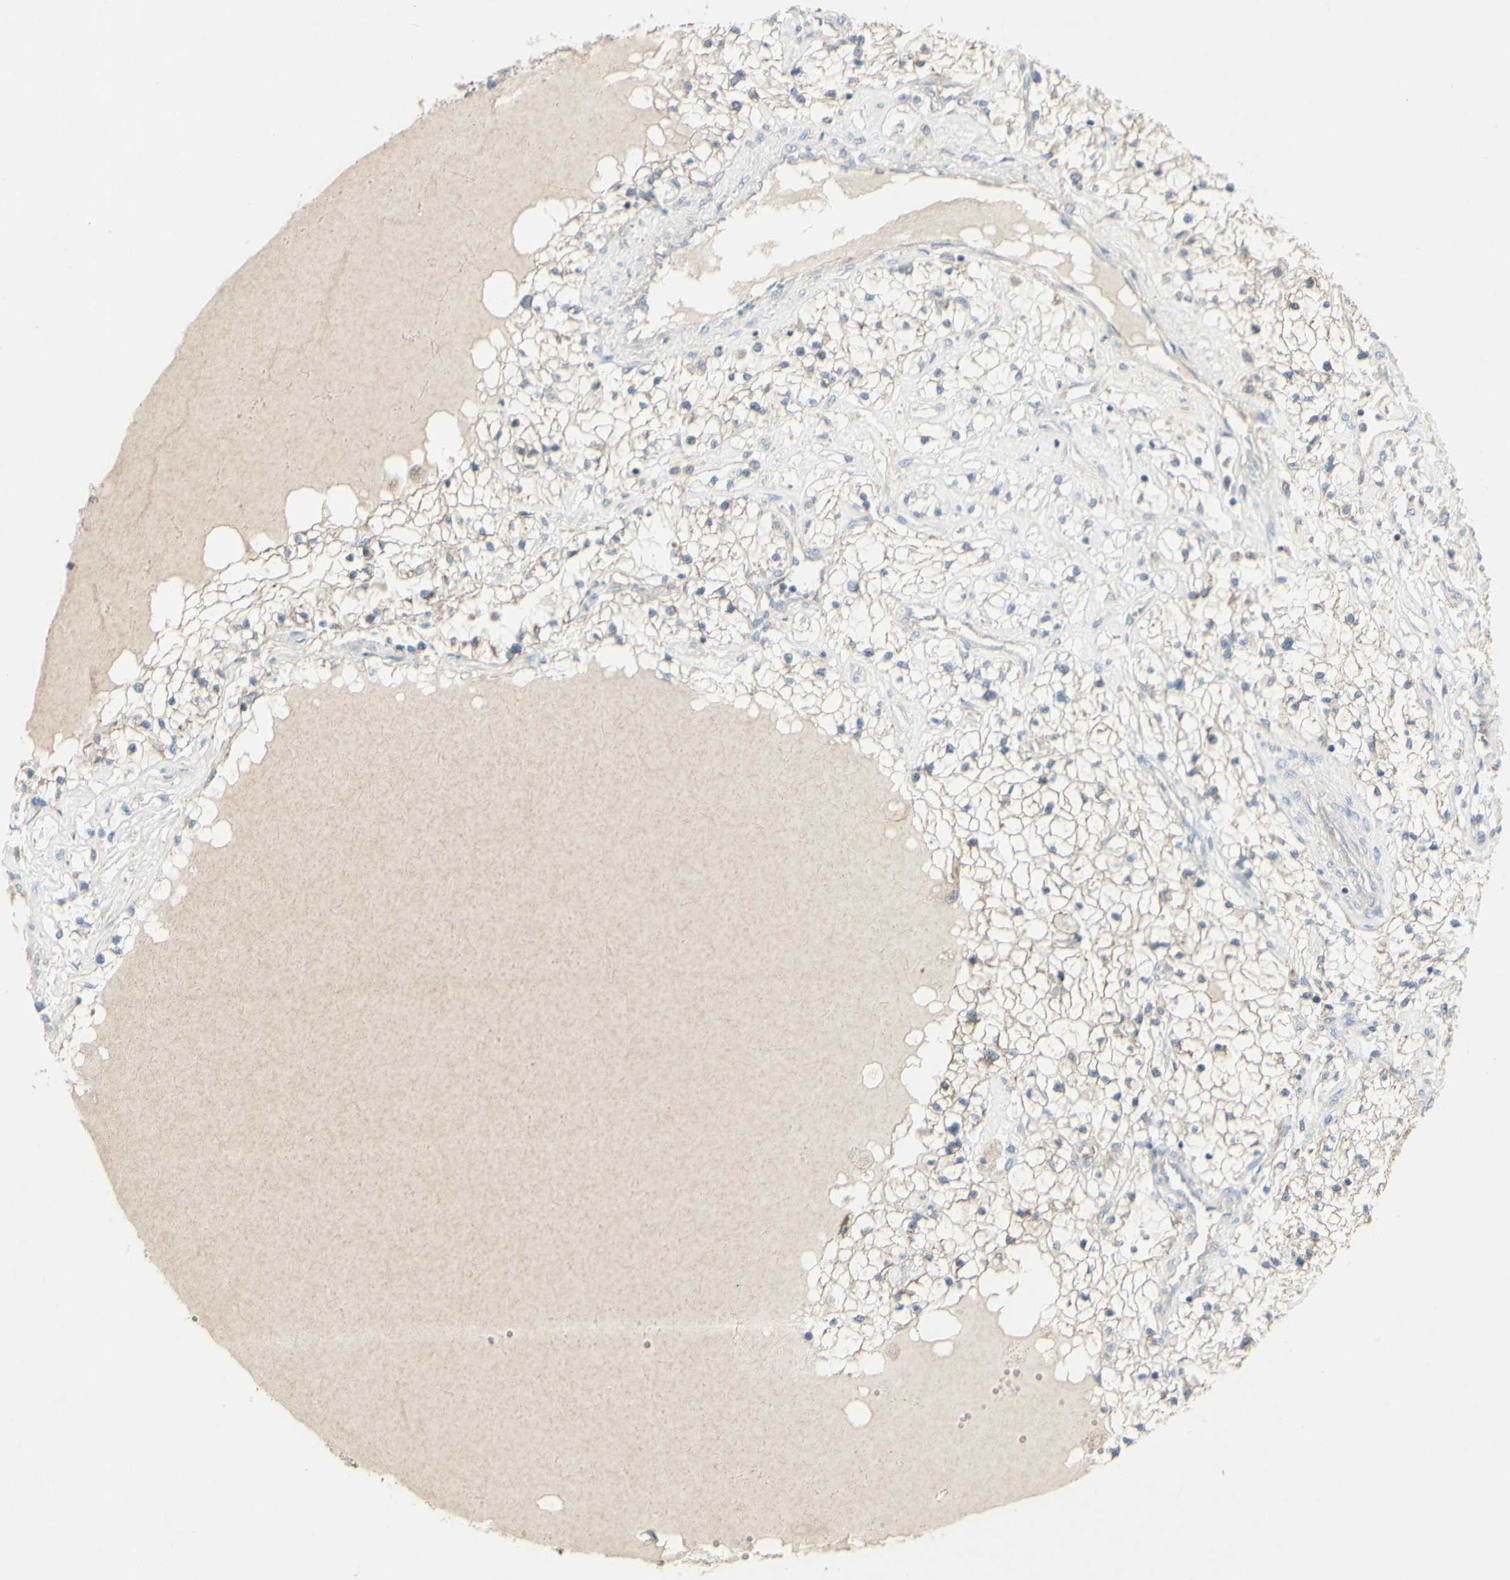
{"staining": {"intensity": "weak", "quantity": "<25%", "location": "cytoplasmic/membranous"}, "tissue": "renal cancer", "cell_type": "Tumor cells", "image_type": "cancer", "snomed": [{"axis": "morphology", "description": "Adenocarcinoma, NOS"}, {"axis": "topography", "description": "Kidney"}], "caption": "Tumor cells show no significant positivity in adenocarcinoma (renal).", "gene": "CNTNAP1", "patient": {"sex": "male", "age": 68}}